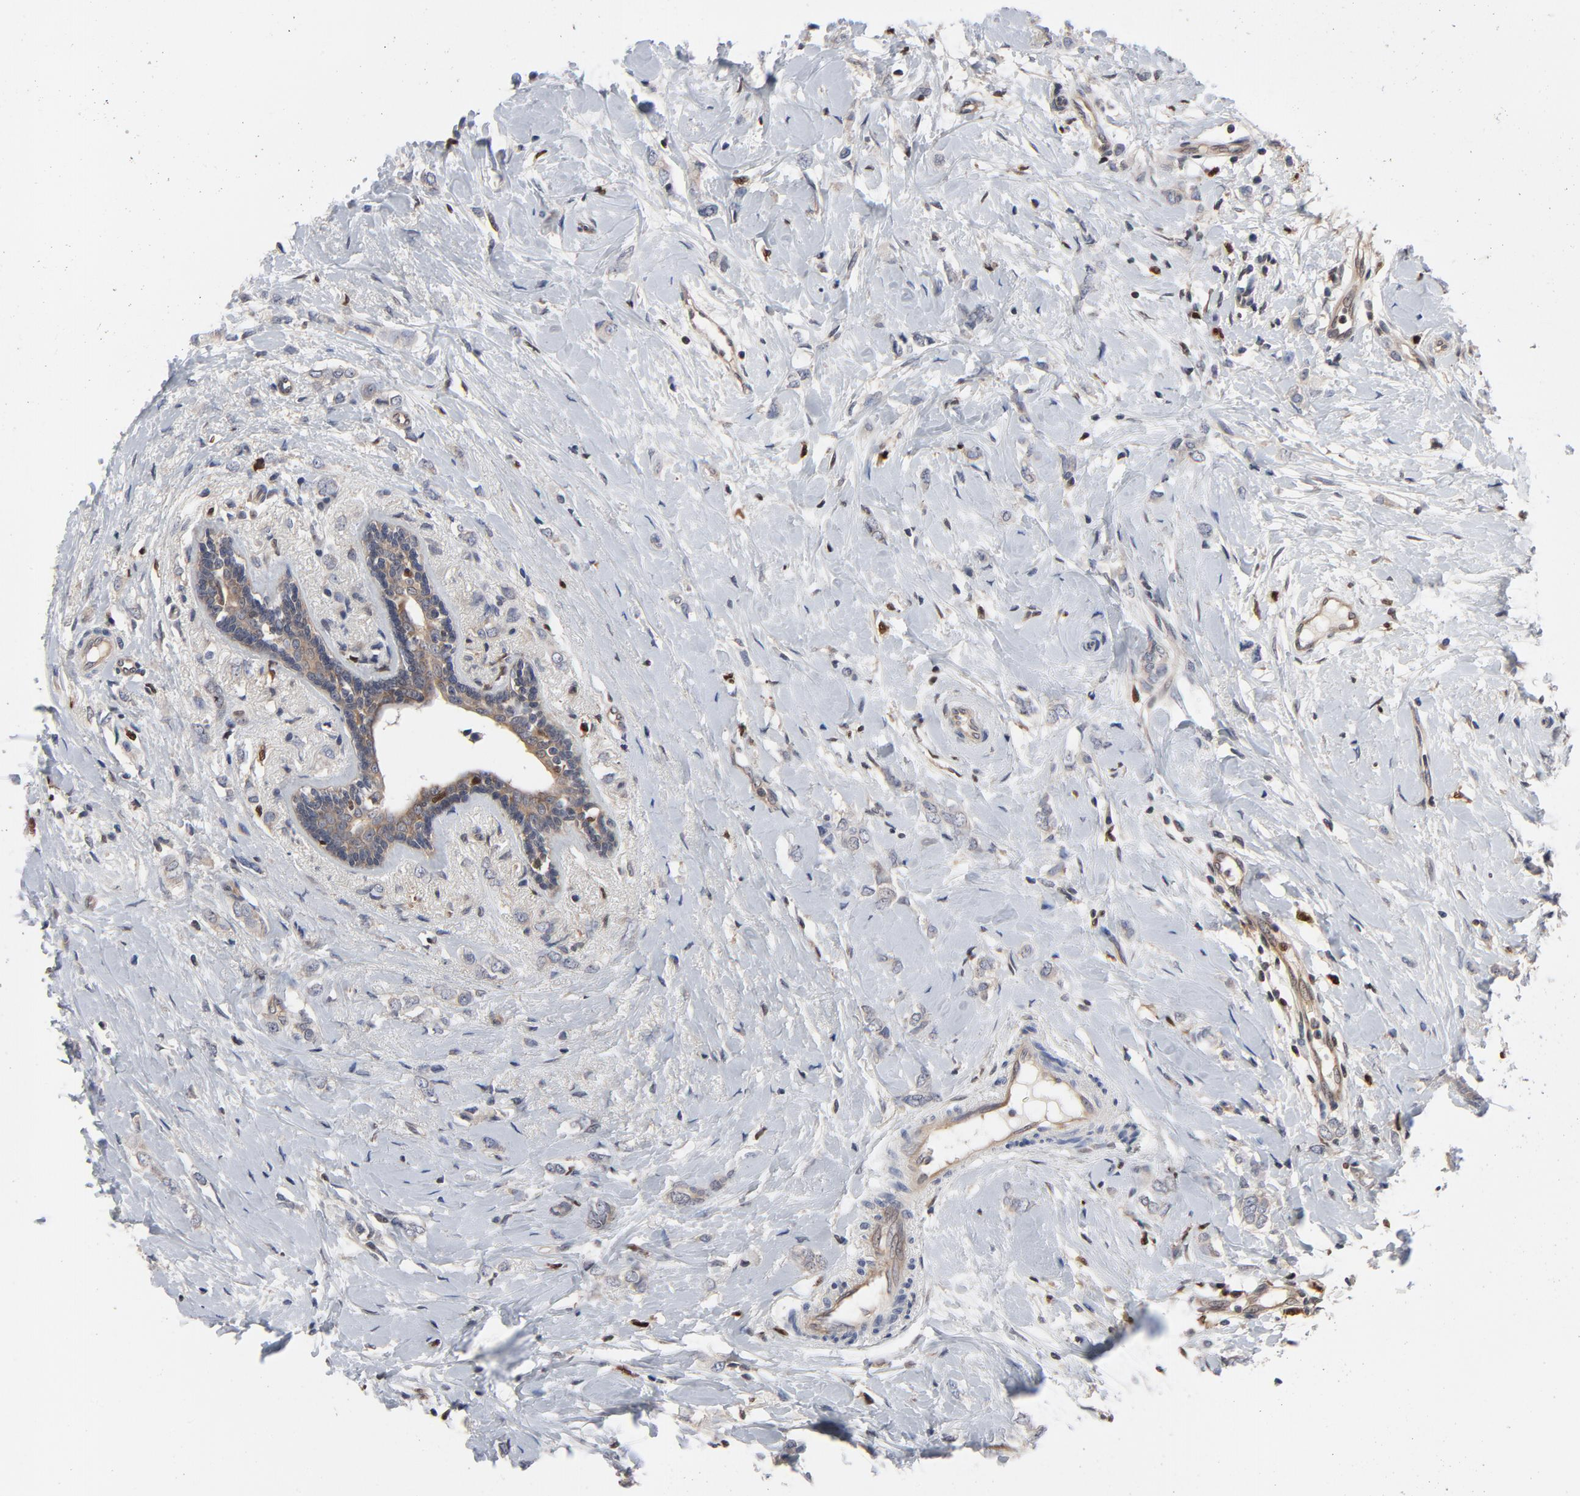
{"staining": {"intensity": "weak", "quantity": ">75%", "location": "cytoplasmic/membranous"}, "tissue": "breast cancer", "cell_type": "Tumor cells", "image_type": "cancer", "snomed": [{"axis": "morphology", "description": "Normal tissue, NOS"}, {"axis": "morphology", "description": "Lobular carcinoma"}, {"axis": "topography", "description": "Breast"}], "caption": "A brown stain labels weak cytoplasmic/membranous positivity of a protein in breast cancer tumor cells. (DAB (3,3'-diaminobenzidine) = brown stain, brightfield microscopy at high magnification).", "gene": "NFKB1", "patient": {"sex": "female", "age": 47}}